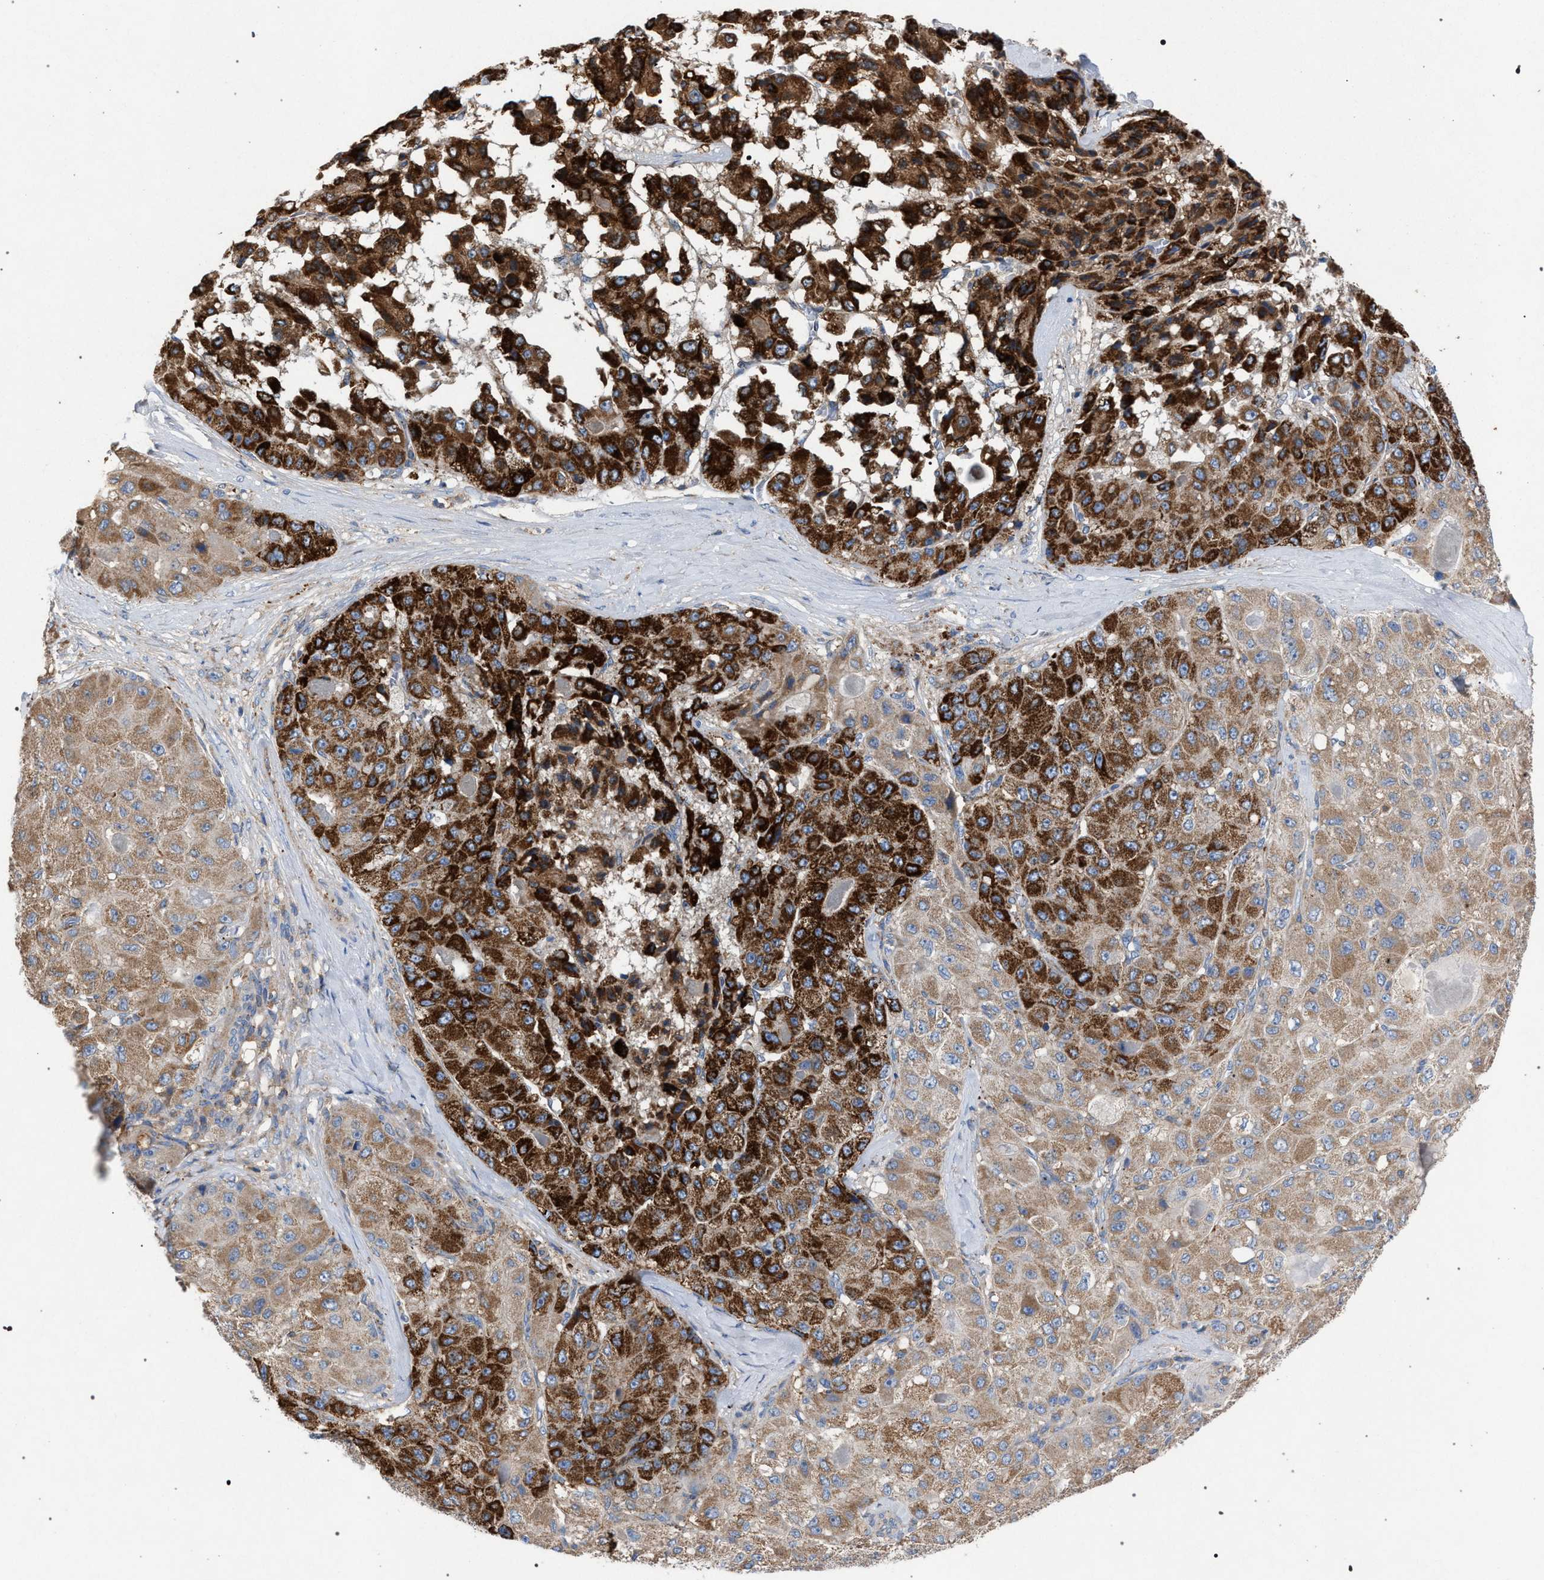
{"staining": {"intensity": "strong", "quantity": ">75%", "location": "cytoplasmic/membranous"}, "tissue": "liver cancer", "cell_type": "Tumor cells", "image_type": "cancer", "snomed": [{"axis": "morphology", "description": "Carcinoma, Hepatocellular, NOS"}, {"axis": "topography", "description": "Liver"}], "caption": "A micrograph of liver cancer (hepatocellular carcinoma) stained for a protein demonstrates strong cytoplasmic/membranous brown staining in tumor cells. (Stains: DAB (3,3'-diaminobenzidine) in brown, nuclei in blue, Microscopy: brightfield microscopy at high magnification).", "gene": "VPS13A", "patient": {"sex": "male", "age": 80}}